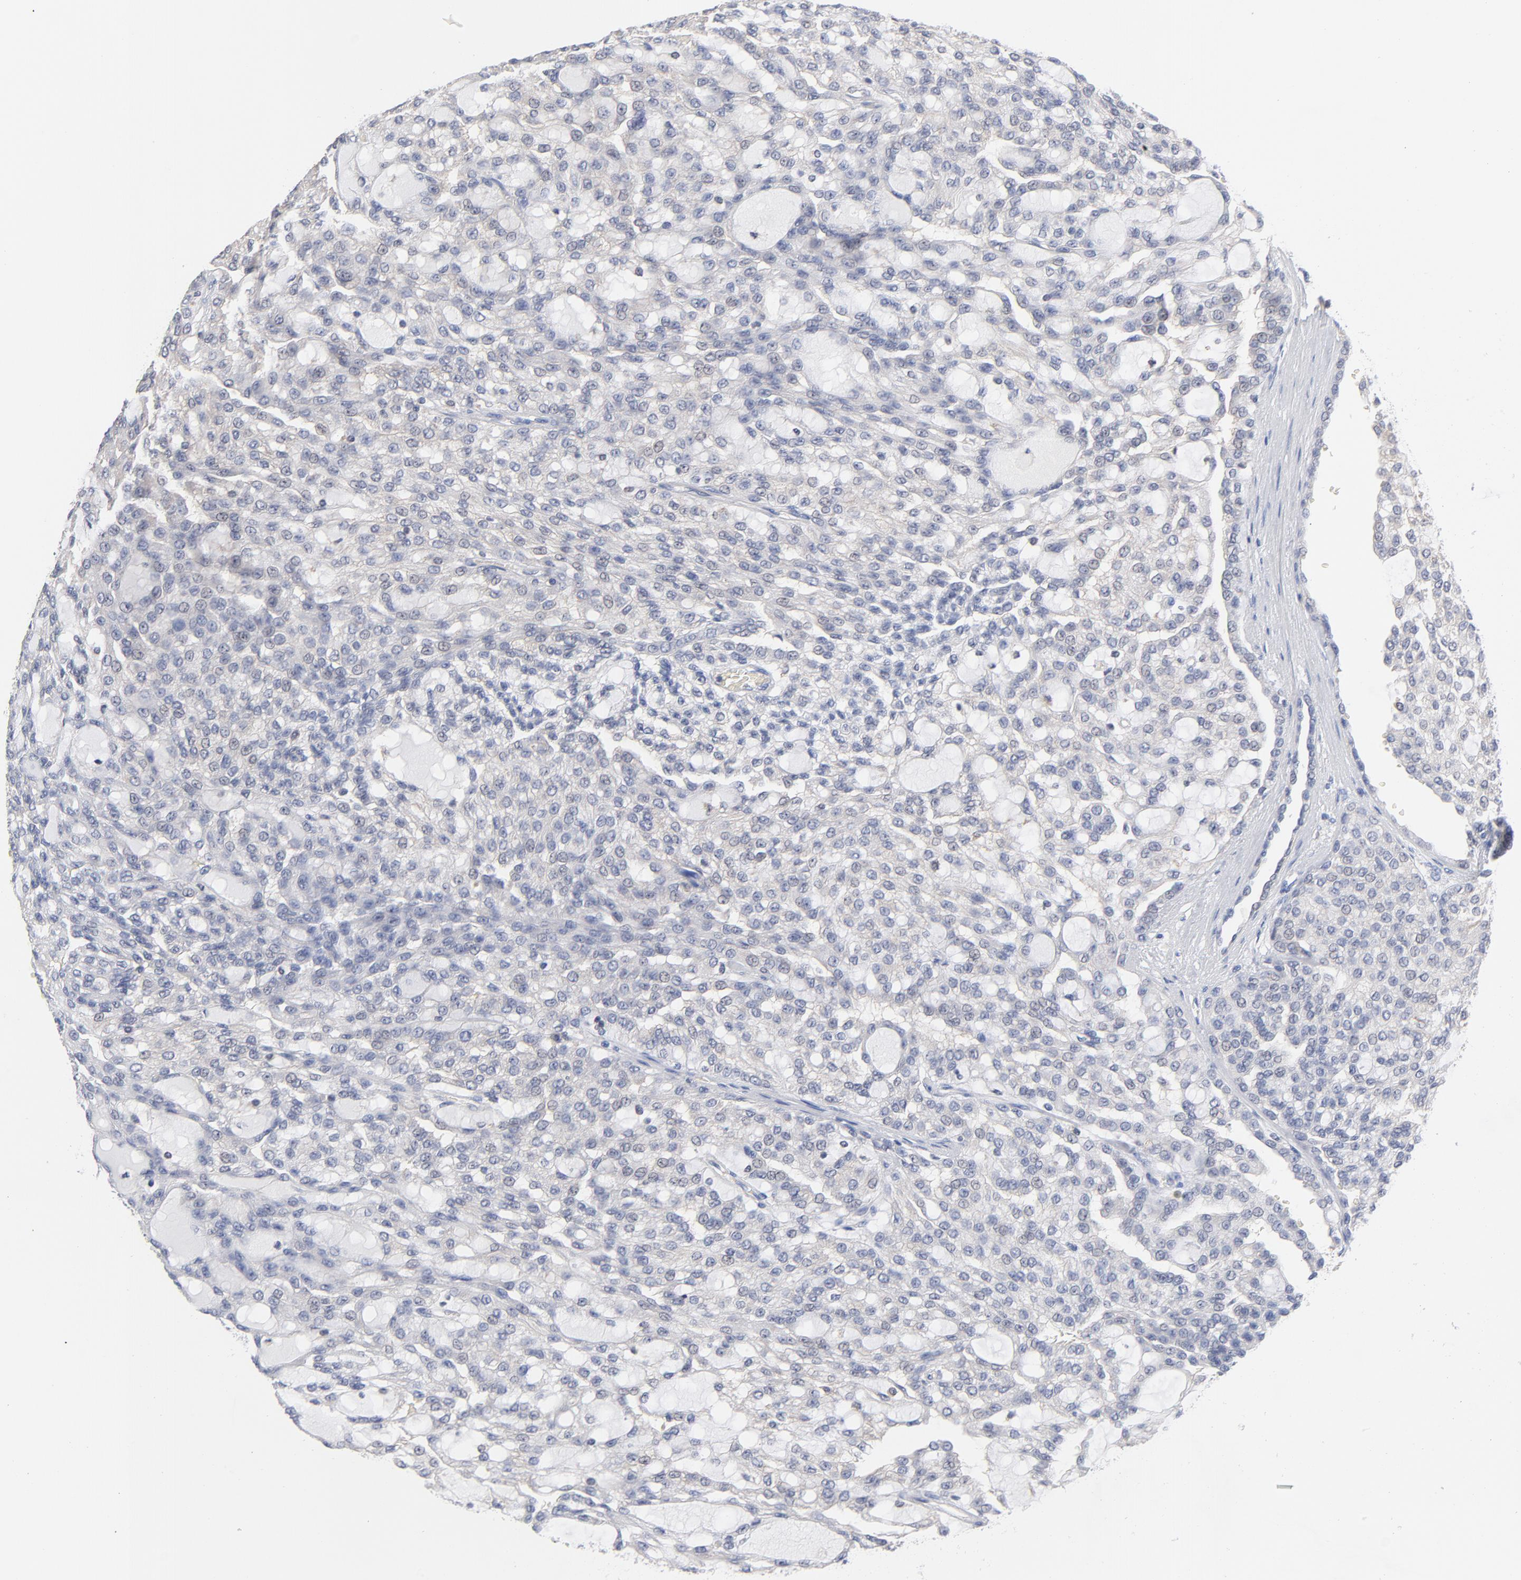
{"staining": {"intensity": "negative", "quantity": "none", "location": "none"}, "tissue": "renal cancer", "cell_type": "Tumor cells", "image_type": "cancer", "snomed": [{"axis": "morphology", "description": "Adenocarcinoma, NOS"}, {"axis": "topography", "description": "Kidney"}], "caption": "This is an IHC micrograph of renal cancer. There is no positivity in tumor cells.", "gene": "CAB39L", "patient": {"sex": "male", "age": 63}}